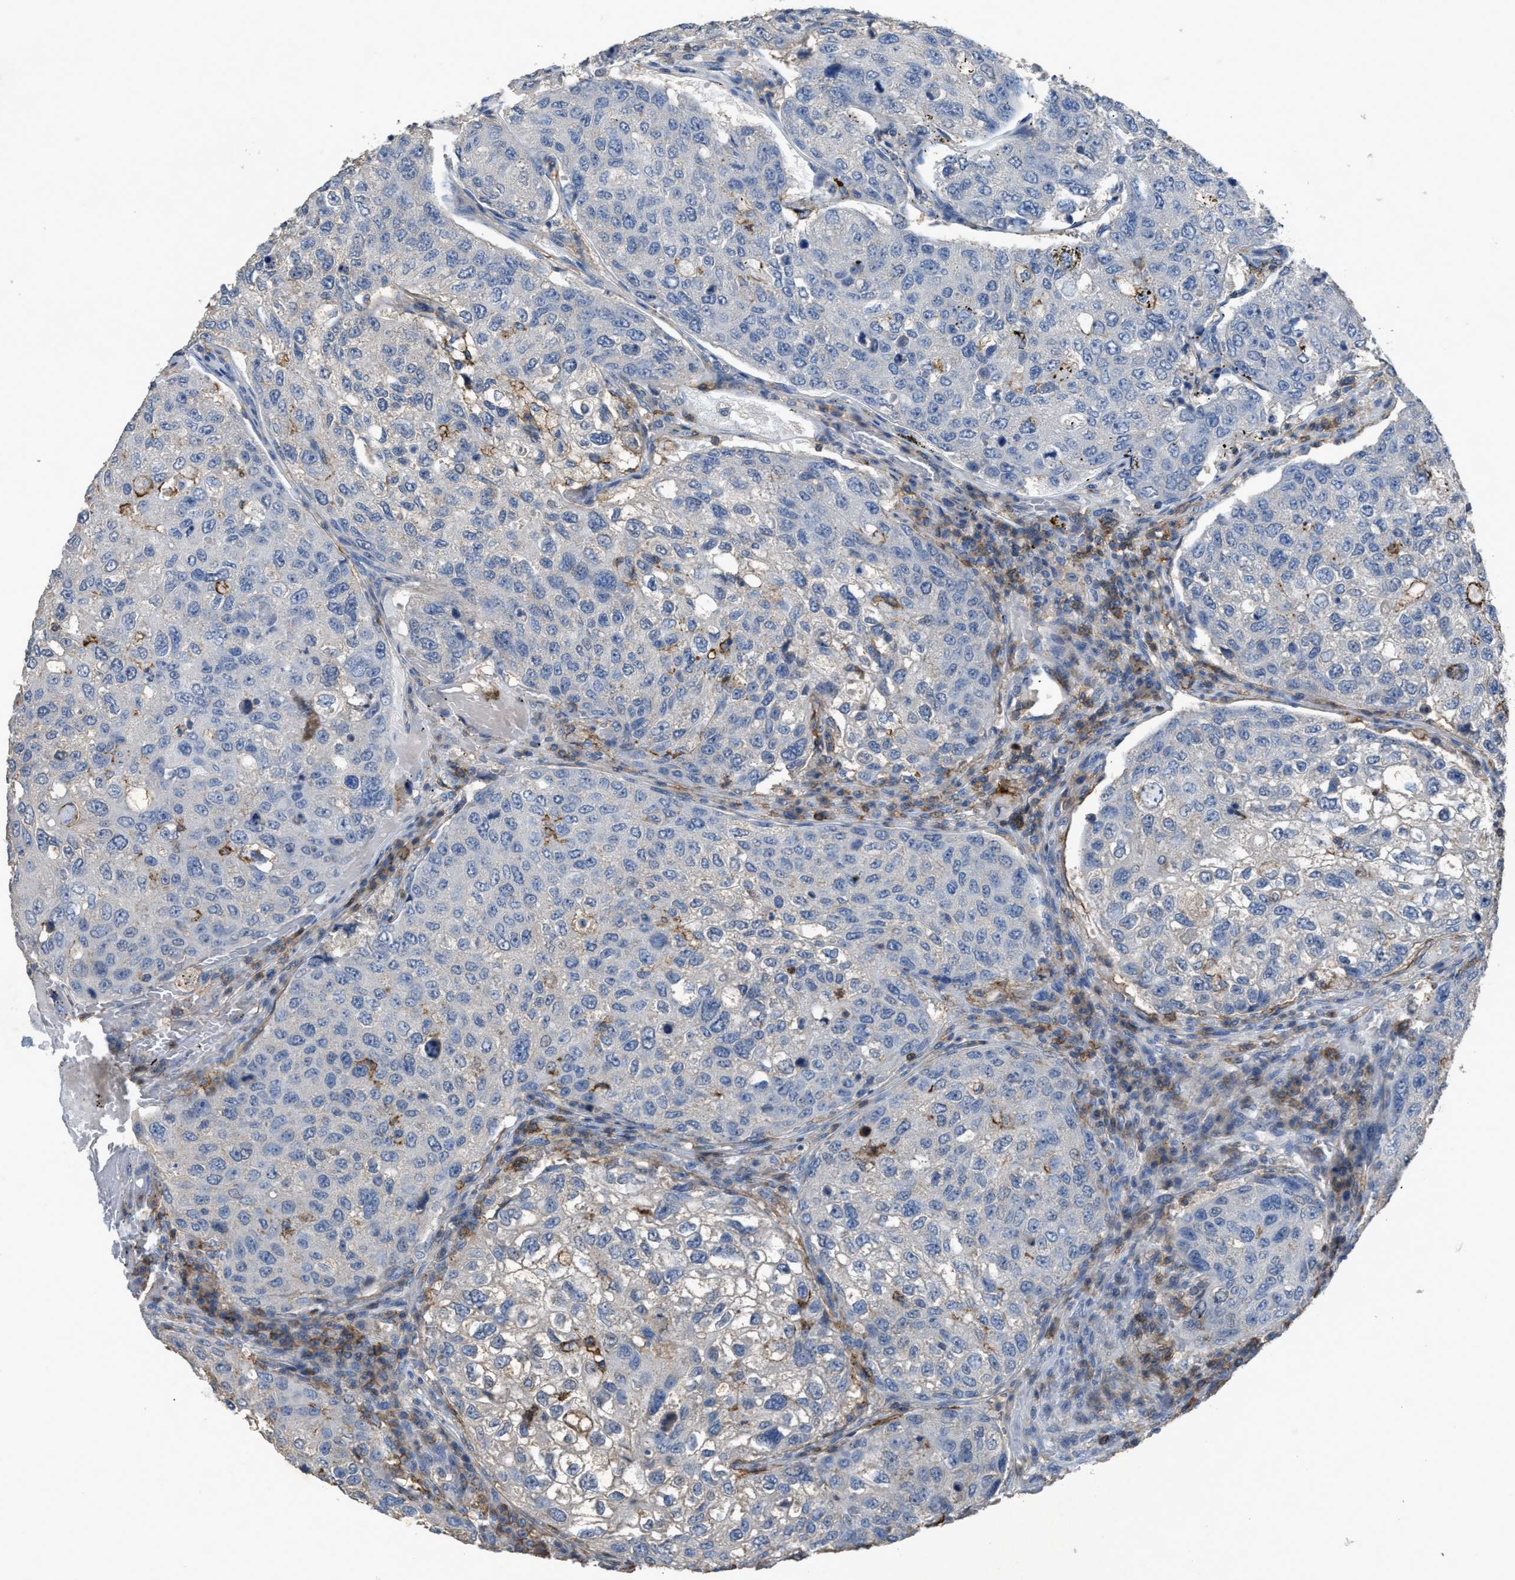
{"staining": {"intensity": "negative", "quantity": "none", "location": "none"}, "tissue": "urothelial cancer", "cell_type": "Tumor cells", "image_type": "cancer", "snomed": [{"axis": "morphology", "description": "Urothelial carcinoma, High grade"}, {"axis": "topography", "description": "Lymph node"}, {"axis": "topography", "description": "Urinary bladder"}], "caption": "High power microscopy image of an IHC histopathology image of urothelial cancer, revealing no significant staining in tumor cells.", "gene": "OR51E1", "patient": {"sex": "male", "age": 51}}